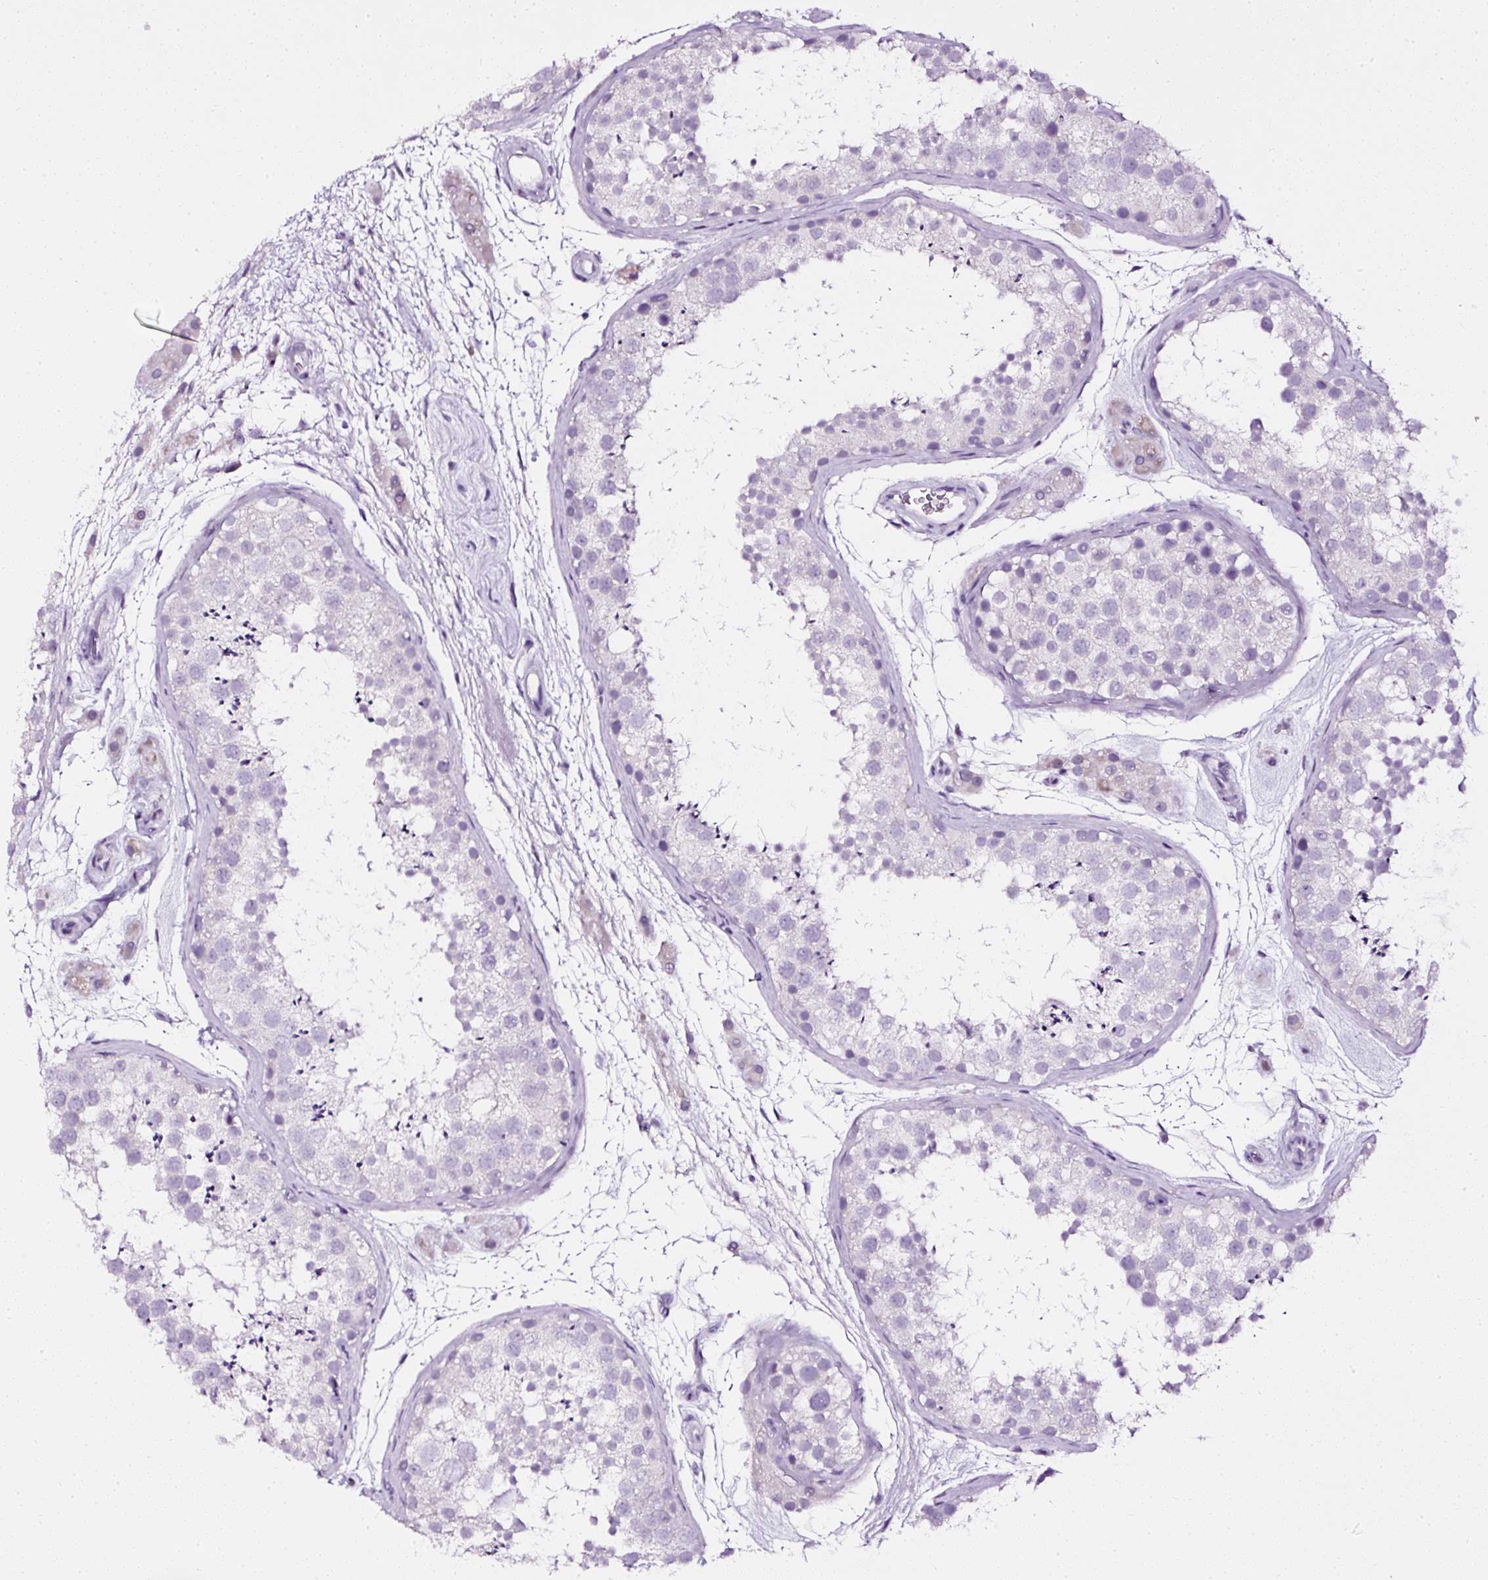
{"staining": {"intensity": "negative", "quantity": "none", "location": "none"}, "tissue": "testis", "cell_type": "Cells in seminiferous ducts", "image_type": "normal", "snomed": [{"axis": "morphology", "description": "Normal tissue, NOS"}, {"axis": "topography", "description": "Testis"}], "caption": "Immunohistochemistry (IHC) image of unremarkable testis: testis stained with DAB (3,3'-diaminobenzidine) exhibits no significant protein positivity in cells in seminiferous ducts.", "gene": "ATP2A1", "patient": {"sex": "male", "age": 41}}